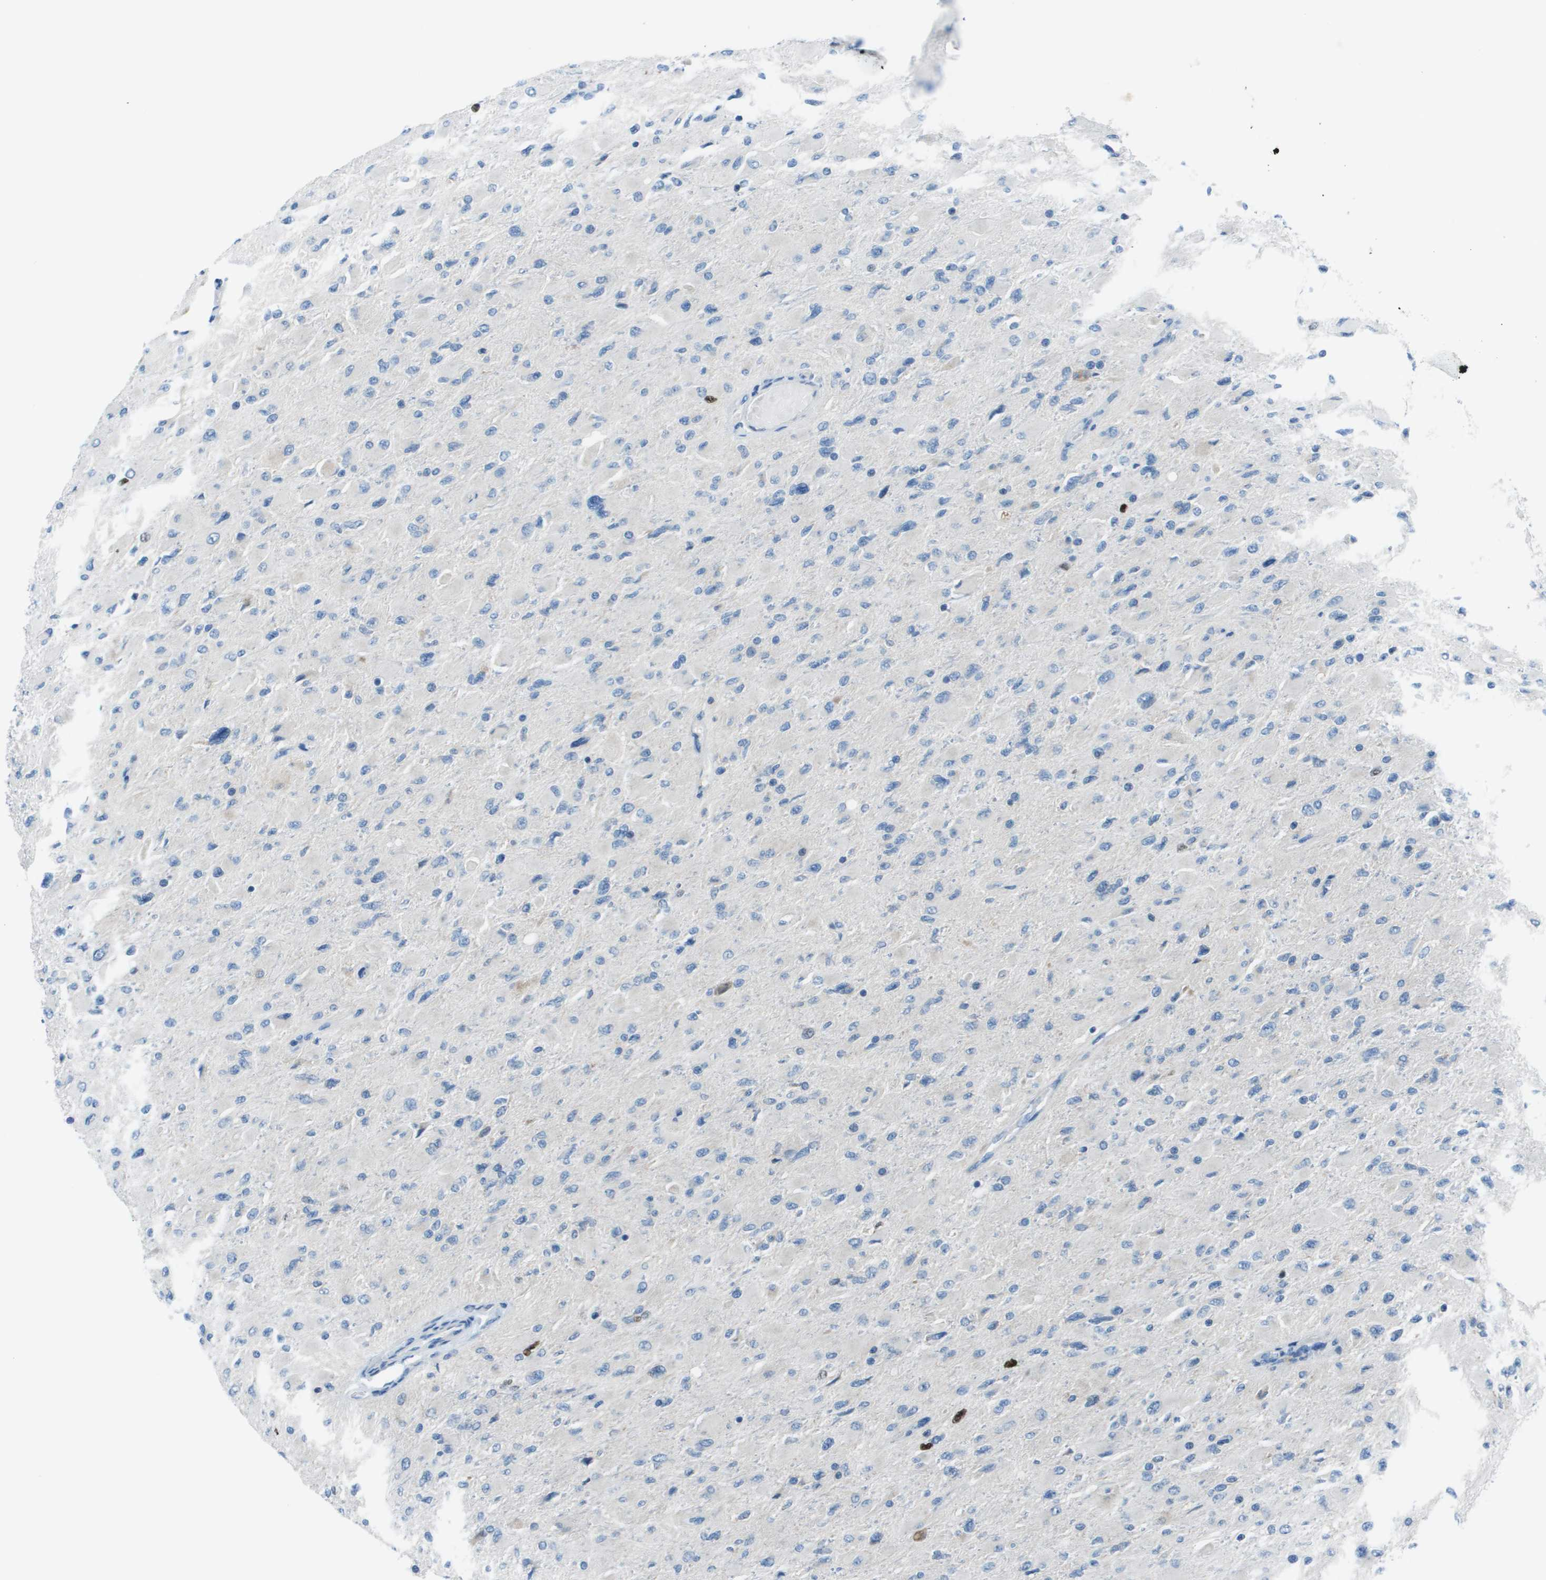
{"staining": {"intensity": "negative", "quantity": "none", "location": "none"}, "tissue": "glioma", "cell_type": "Tumor cells", "image_type": "cancer", "snomed": [{"axis": "morphology", "description": "Glioma, malignant, High grade"}, {"axis": "topography", "description": "Cerebral cortex"}], "caption": "Immunohistochemical staining of glioma demonstrates no significant expression in tumor cells. The staining was performed using DAB to visualize the protein expression in brown, while the nuclei were stained in blue with hematoxylin (Magnification: 20x).", "gene": "STIP1", "patient": {"sex": "female", "age": 36}}